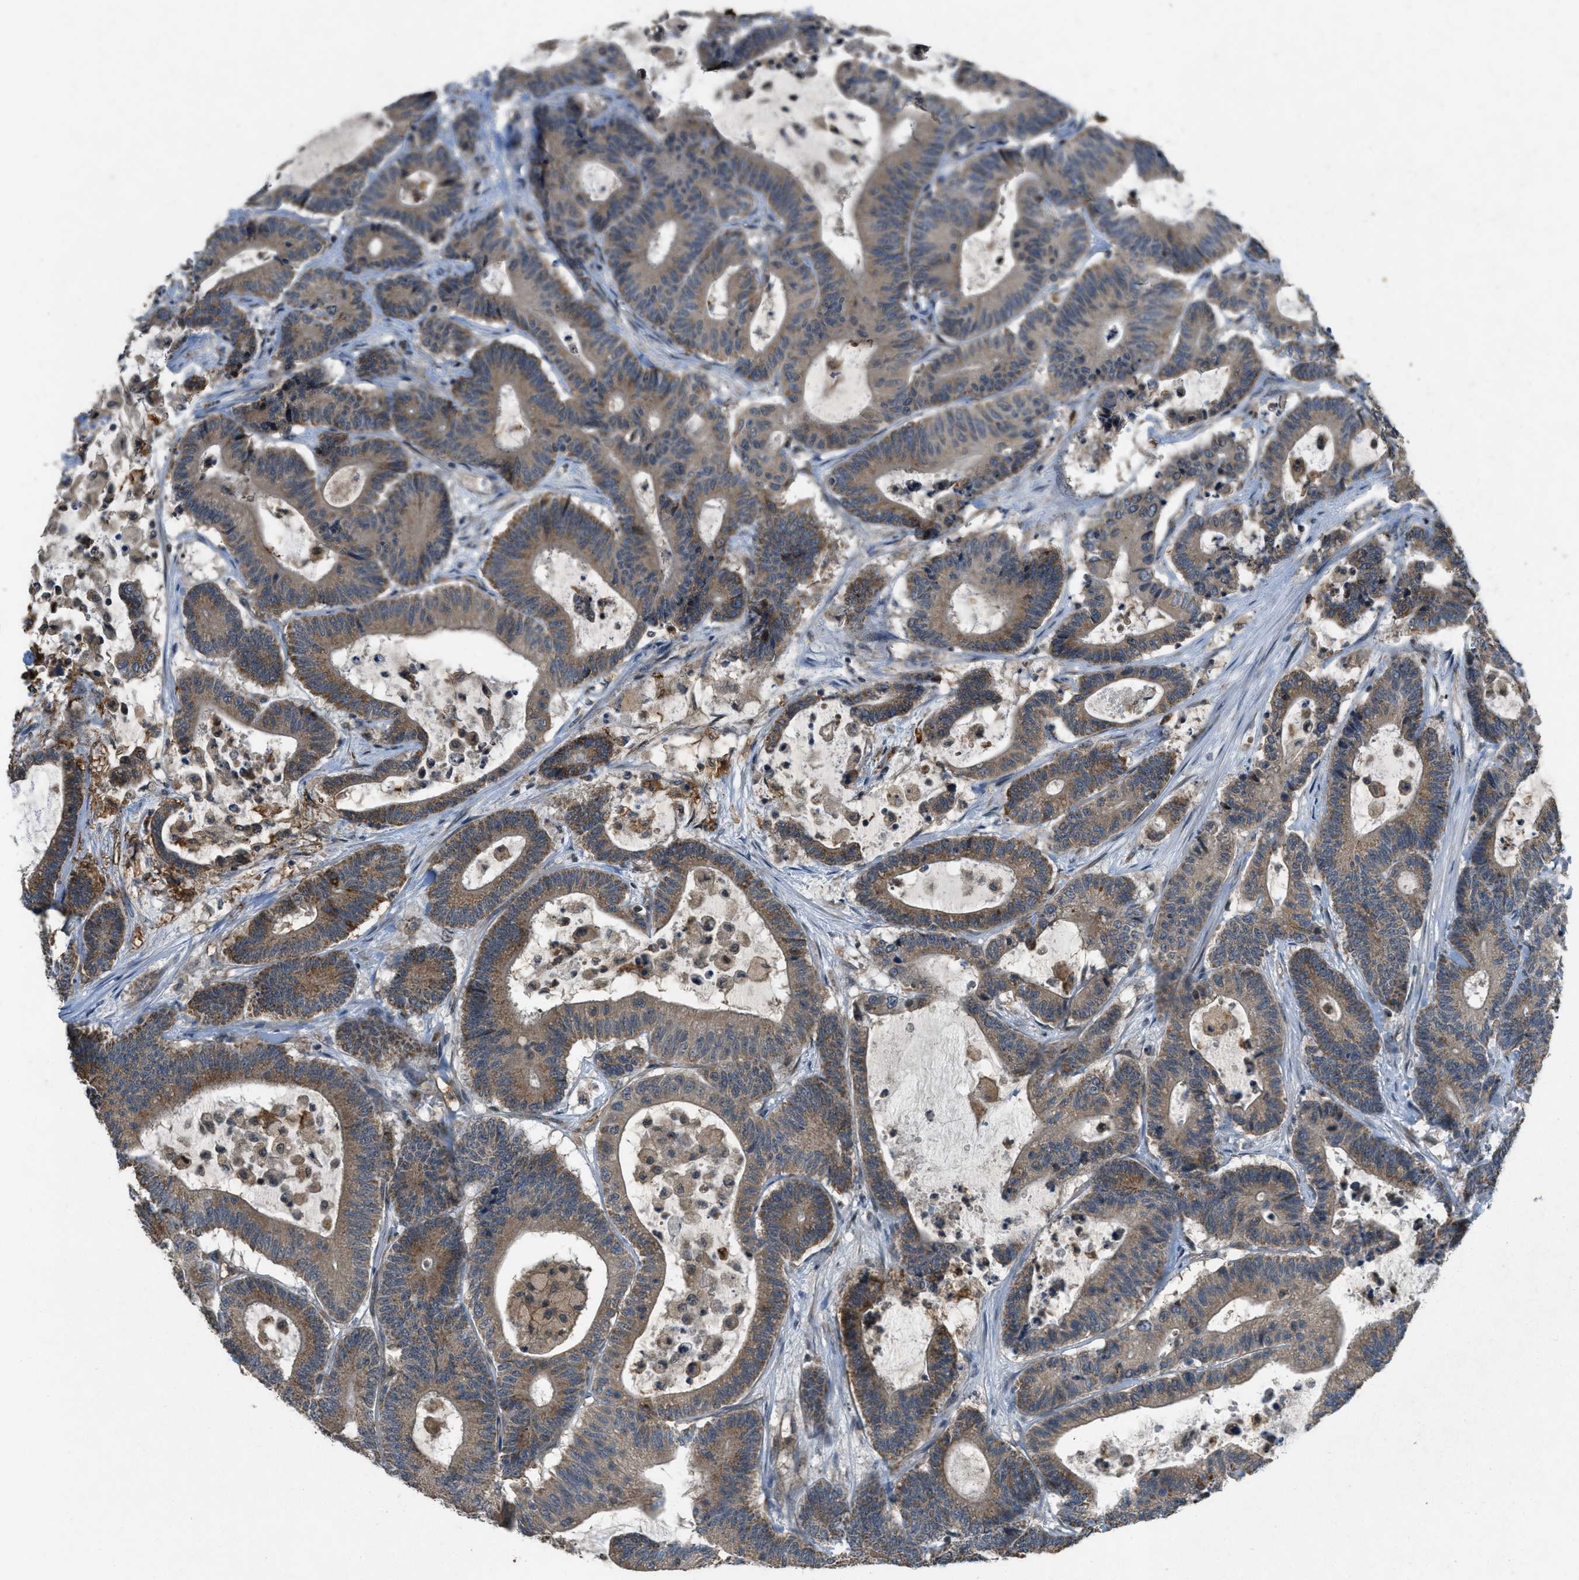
{"staining": {"intensity": "moderate", "quantity": ">75%", "location": "cytoplasmic/membranous"}, "tissue": "colorectal cancer", "cell_type": "Tumor cells", "image_type": "cancer", "snomed": [{"axis": "morphology", "description": "Adenocarcinoma, NOS"}, {"axis": "topography", "description": "Colon"}], "caption": "Moderate cytoplasmic/membranous positivity for a protein is identified in about >75% of tumor cells of colorectal cancer (adenocarcinoma) using immunohistochemistry.", "gene": "PPP1R15A", "patient": {"sex": "female", "age": 84}}